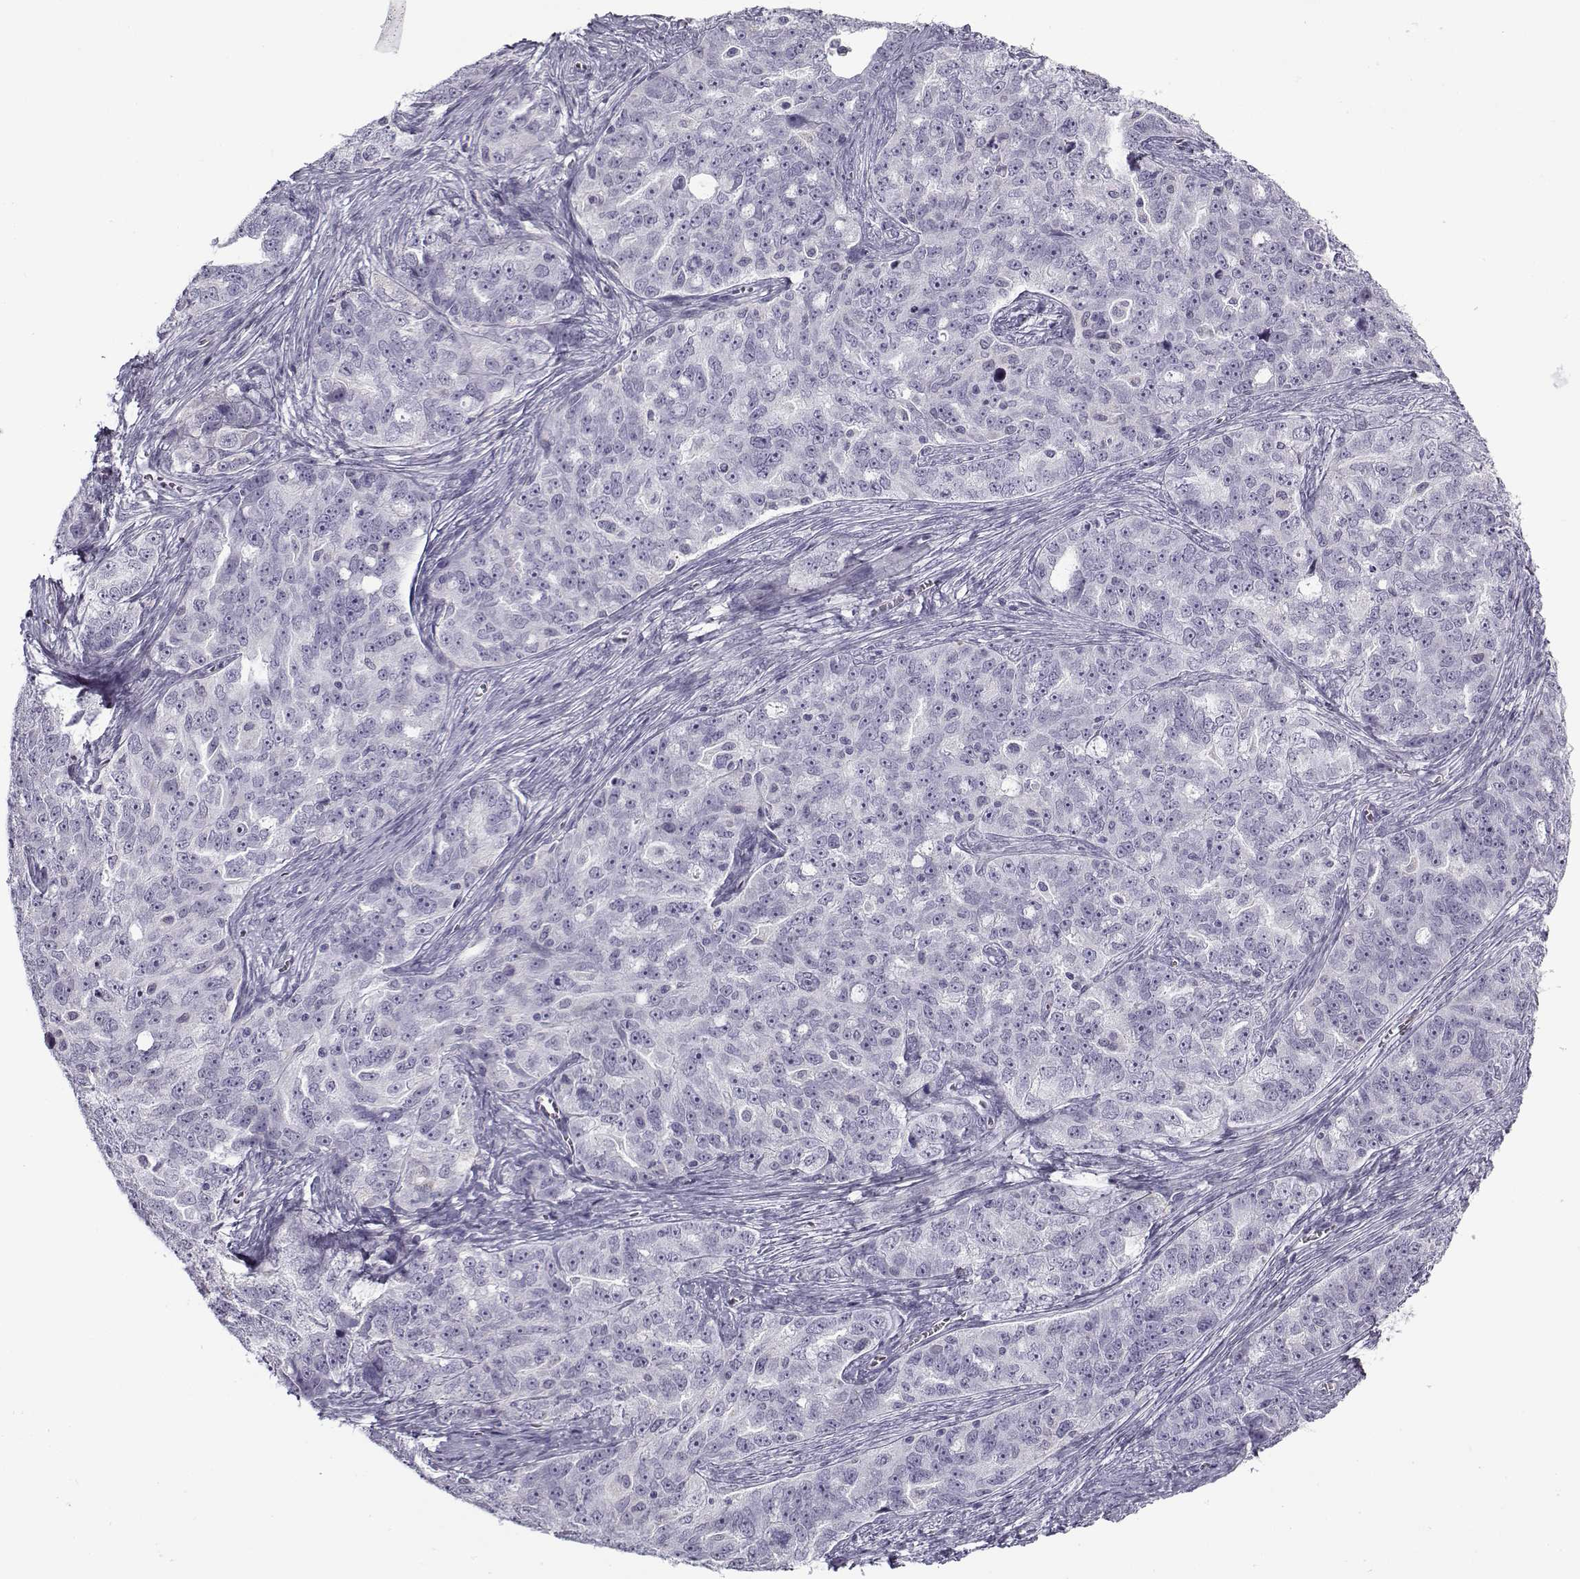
{"staining": {"intensity": "negative", "quantity": "none", "location": "none"}, "tissue": "ovarian cancer", "cell_type": "Tumor cells", "image_type": "cancer", "snomed": [{"axis": "morphology", "description": "Cystadenocarcinoma, serous, NOS"}, {"axis": "topography", "description": "Ovary"}], "caption": "Immunohistochemistry histopathology image of human ovarian serous cystadenocarcinoma stained for a protein (brown), which shows no staining in tumor cells.", "gene": "SNCA", "patient": {"sex": "female", "age": 51}}